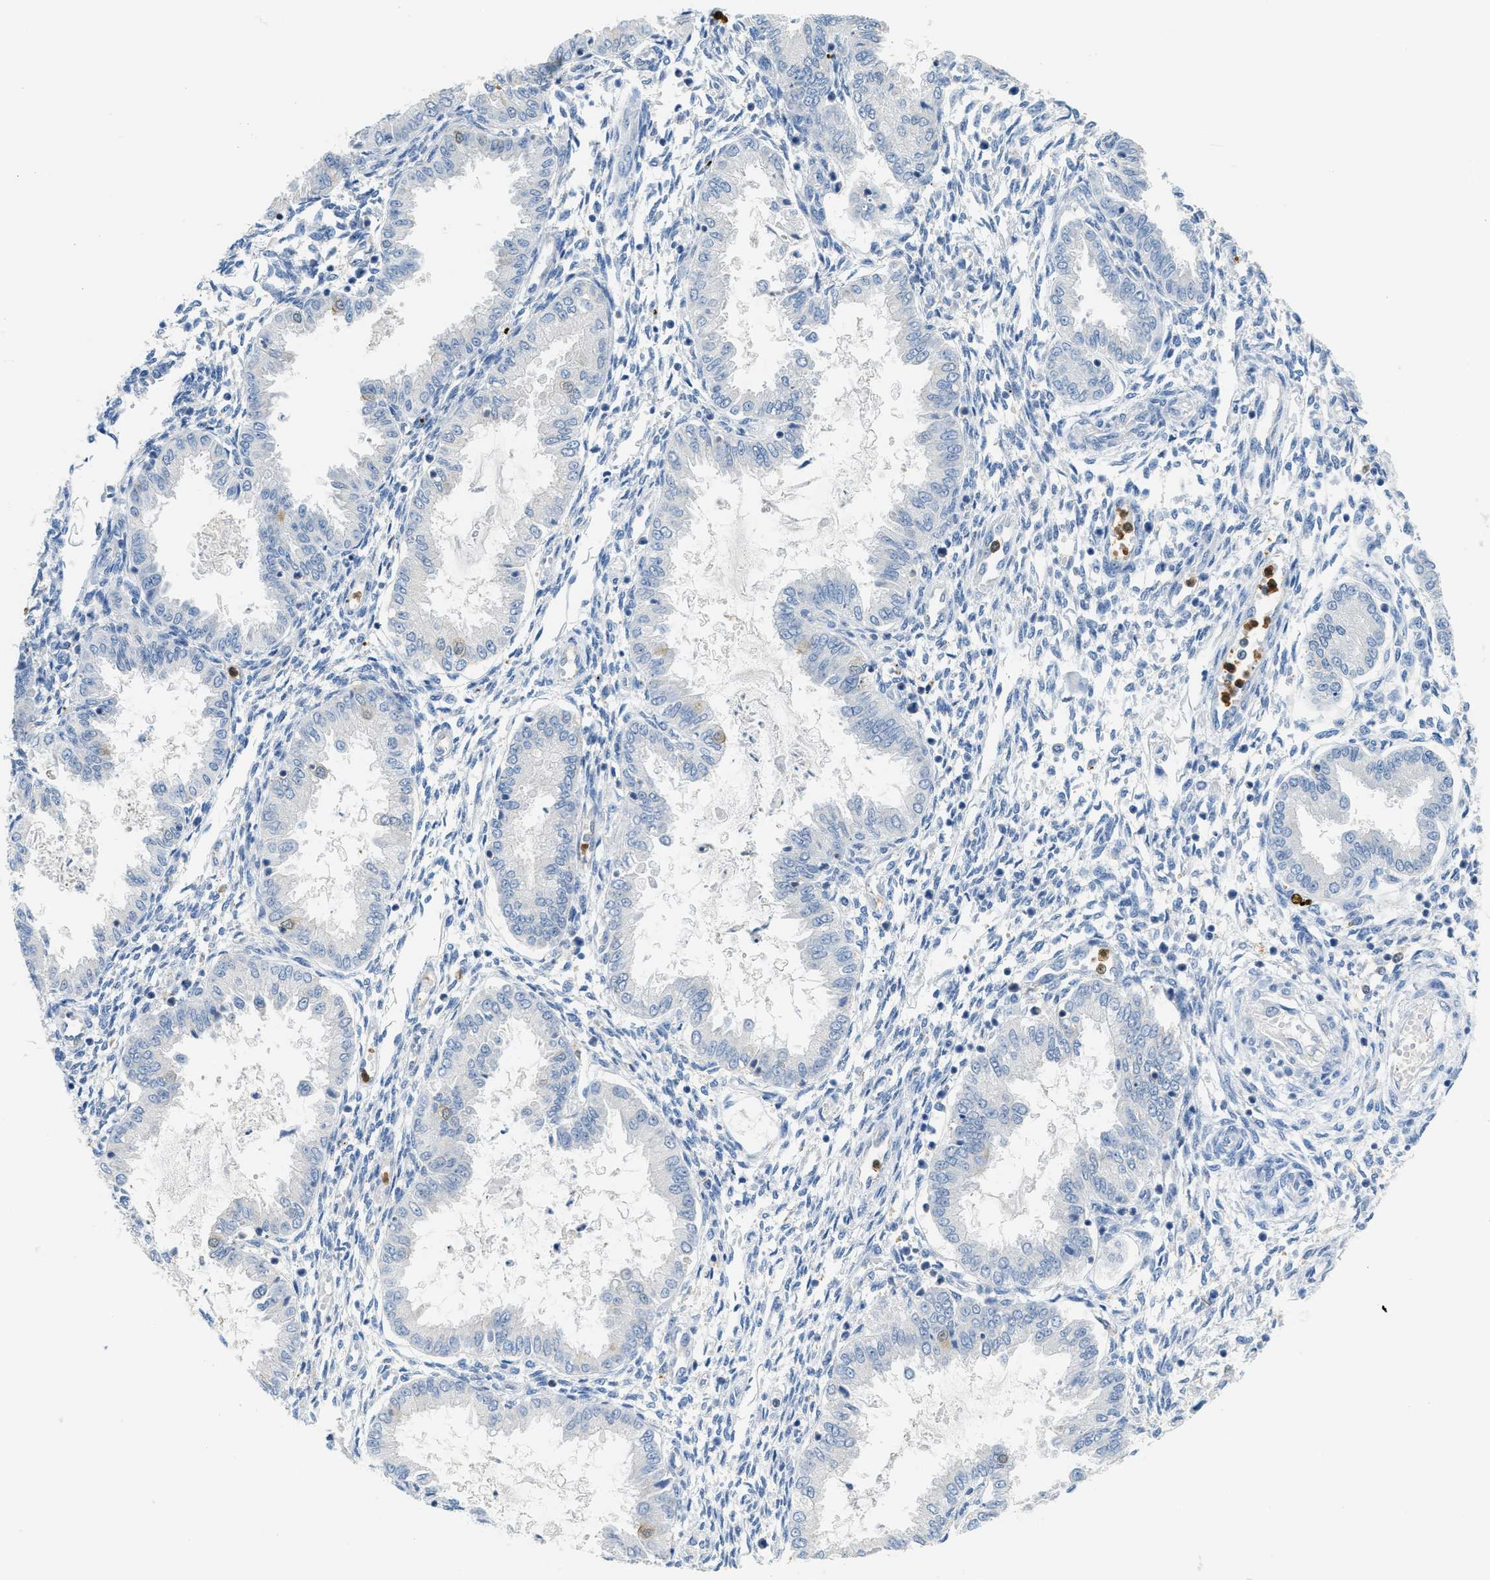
{"staining": {"intensity": "negative", "quantity": "none", "location": "none"}, "tissue": "endometrium", "cell_type": "Cells in endometrial stroma", "image_type": "normal", "snomed": [{"axis": "morphology", "description": "Normal tissue, NOS"}, {"axis": "topography", "description": "Endometrium"}], "caption": "An image of human endometrium is negative for staining in cells in endometrial stroma.", "gene": "SERPINB1", "patient": {"sex": "female", "age": 33}}